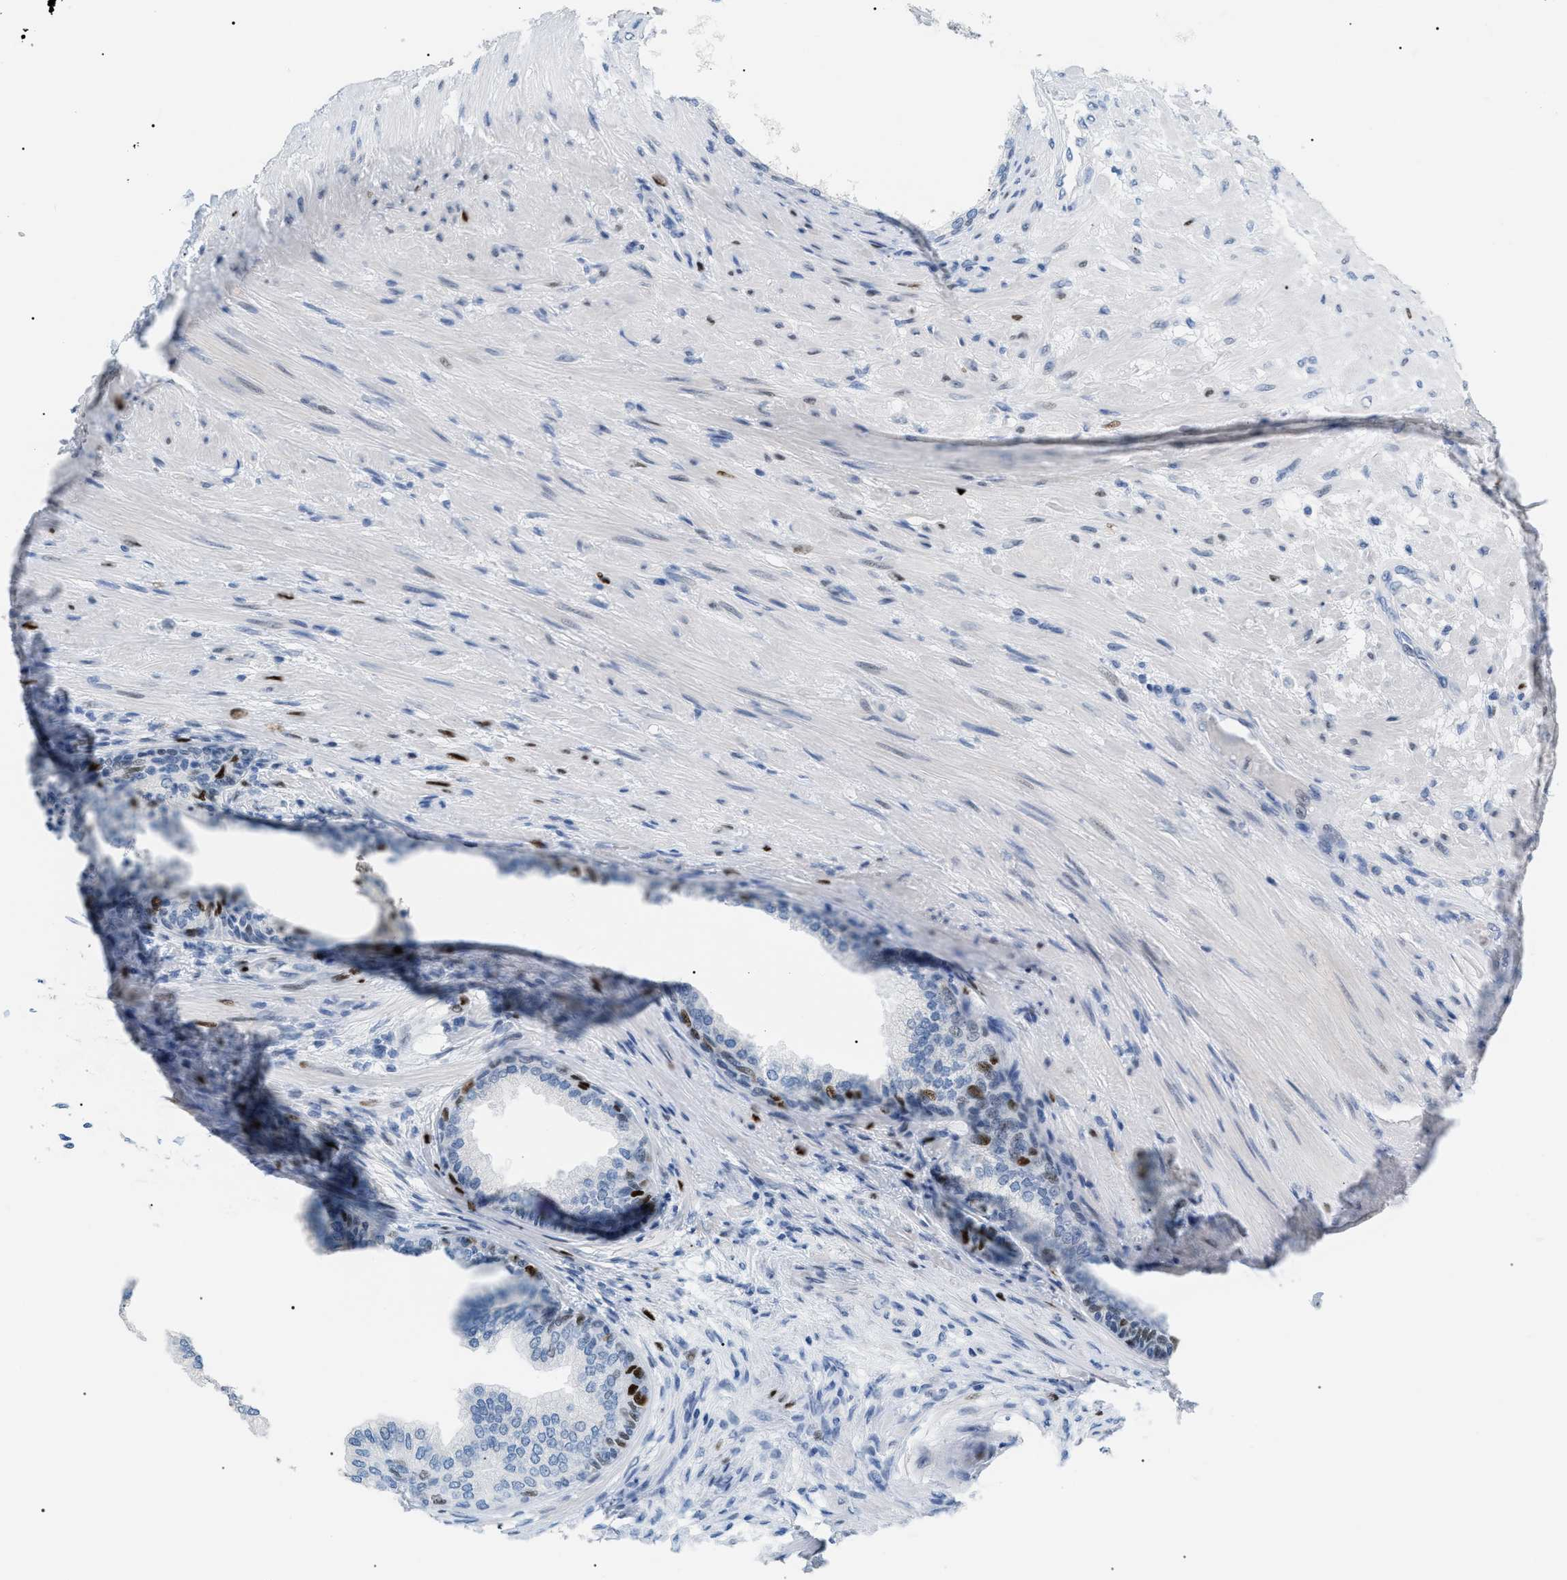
{"staining": {"intensity": "strong", "quantity": "<25%", "location": "nuclear"}, "tissue": "prostate", "cell_type": "Glandular cells", "image_type": "normal", "snomed": [{"axis": "morphology", "description": "Normal tissue, NOS"}, {"axis": "topography", "description": "Prostate"}], "caption": "A histopathology image showing strong nuclear positivity in approximately <25% of glandular cells in benign prostate, as visualized by brown immunohistochemical staining.", "gene": "MCM7", "patient": {"sex": "male", "age": 76}}